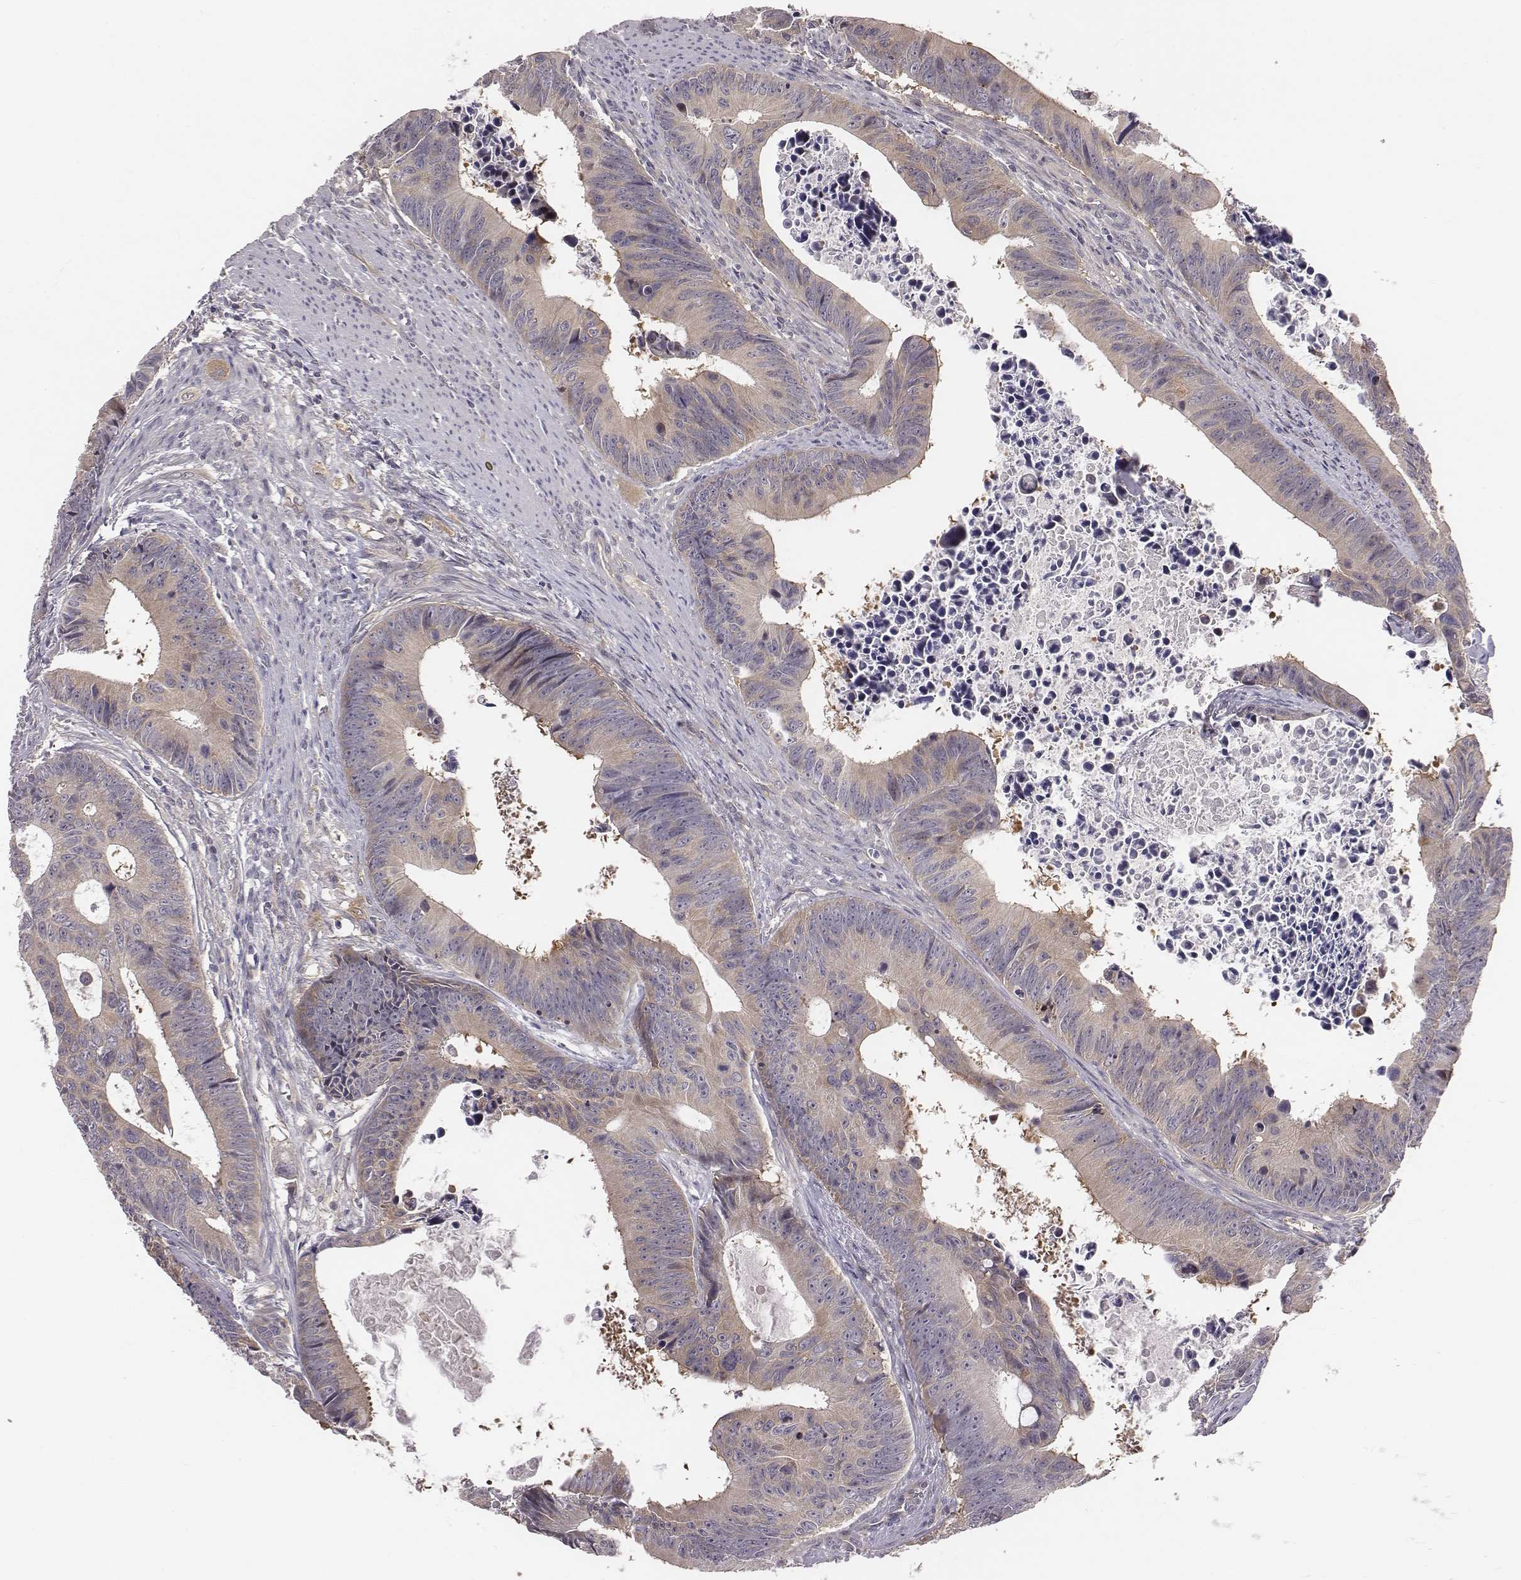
{"staining": {"intensity": "weak", "quantity": "25%-75%", "location": "cytoplasmic/membranous"}, "tissue": "colorectal cancer", "cell_type": "Tumor cells", "image_type": "cancer", "snomed": [{"axis": "morphology", "description": "Adenocarcinoma, NOS"}, {"axis": "topography", "description": "Colon"}], "caption": "Immunohistochemistry (IHC) histopathology image of neoplastic tissue: human colorectal adenocarcinoma stained using immunohistochemistry (IHC) shows low levels of weak protein expression localized specifically in the cytoplasmic/membranous of tumor cells, appearing as a cytoplasmic/membranous brown color.", "gene": "SMURF2", "patient": {"sex": "female", "age": 87}}